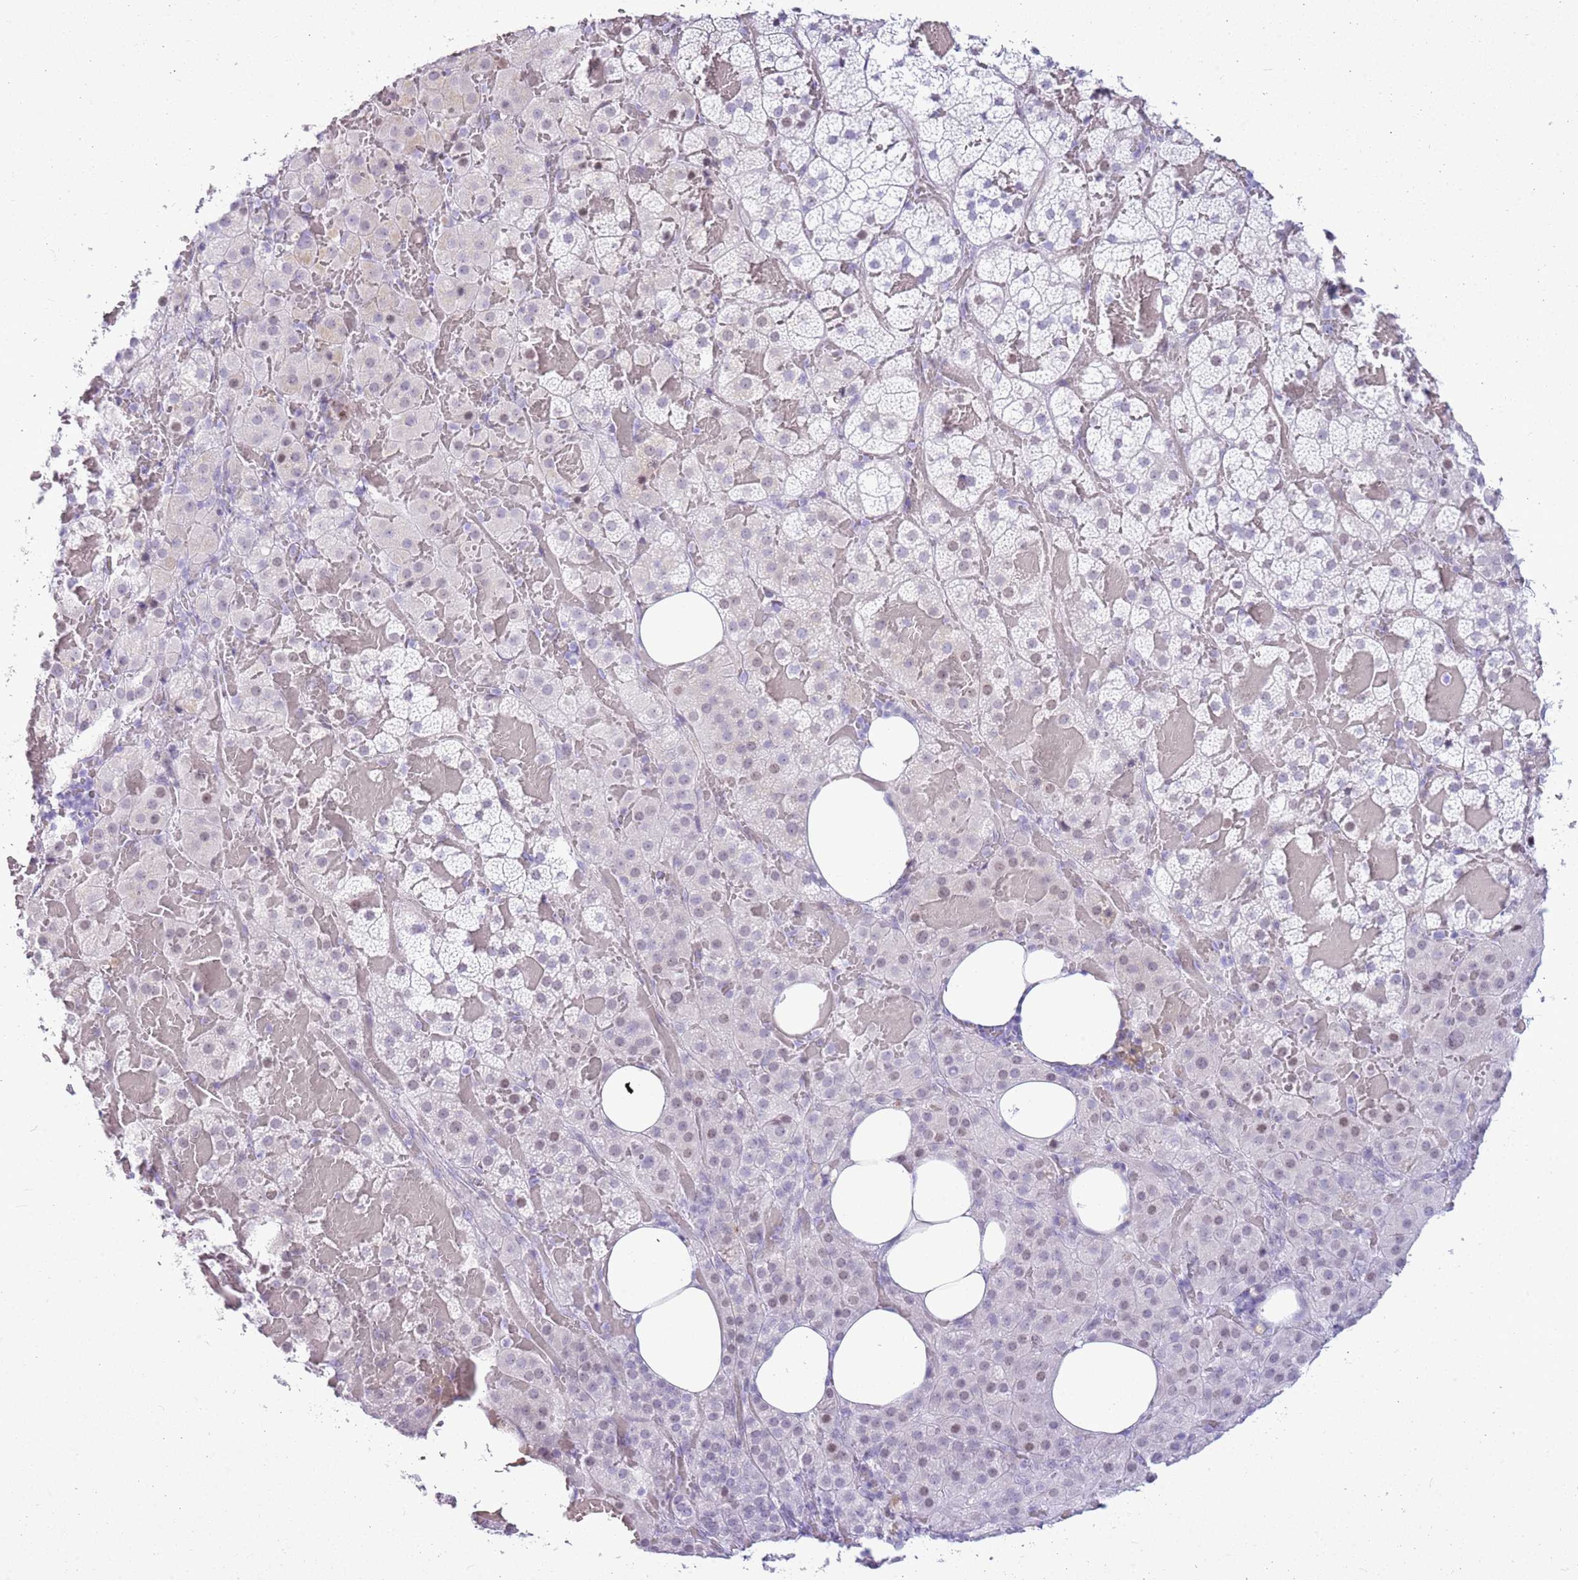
{"staining": {"intensity": "negative", "quantity": "none", "location": "none"}, "tissue": "adrenal gland", "cell_type": "Glandular cells", "image_type": "normal", "snomed": [{"axis": "morphology", "description": "Normal tissue, NOS"}, {"axis": "topography", "description": "Adrenal gland"}], "caption": "The histopathology image reveals no staining of glandular cells in benign adrenal gland.", "gene": "ASIP", "patient": {"sex": "female", "age": 59}}